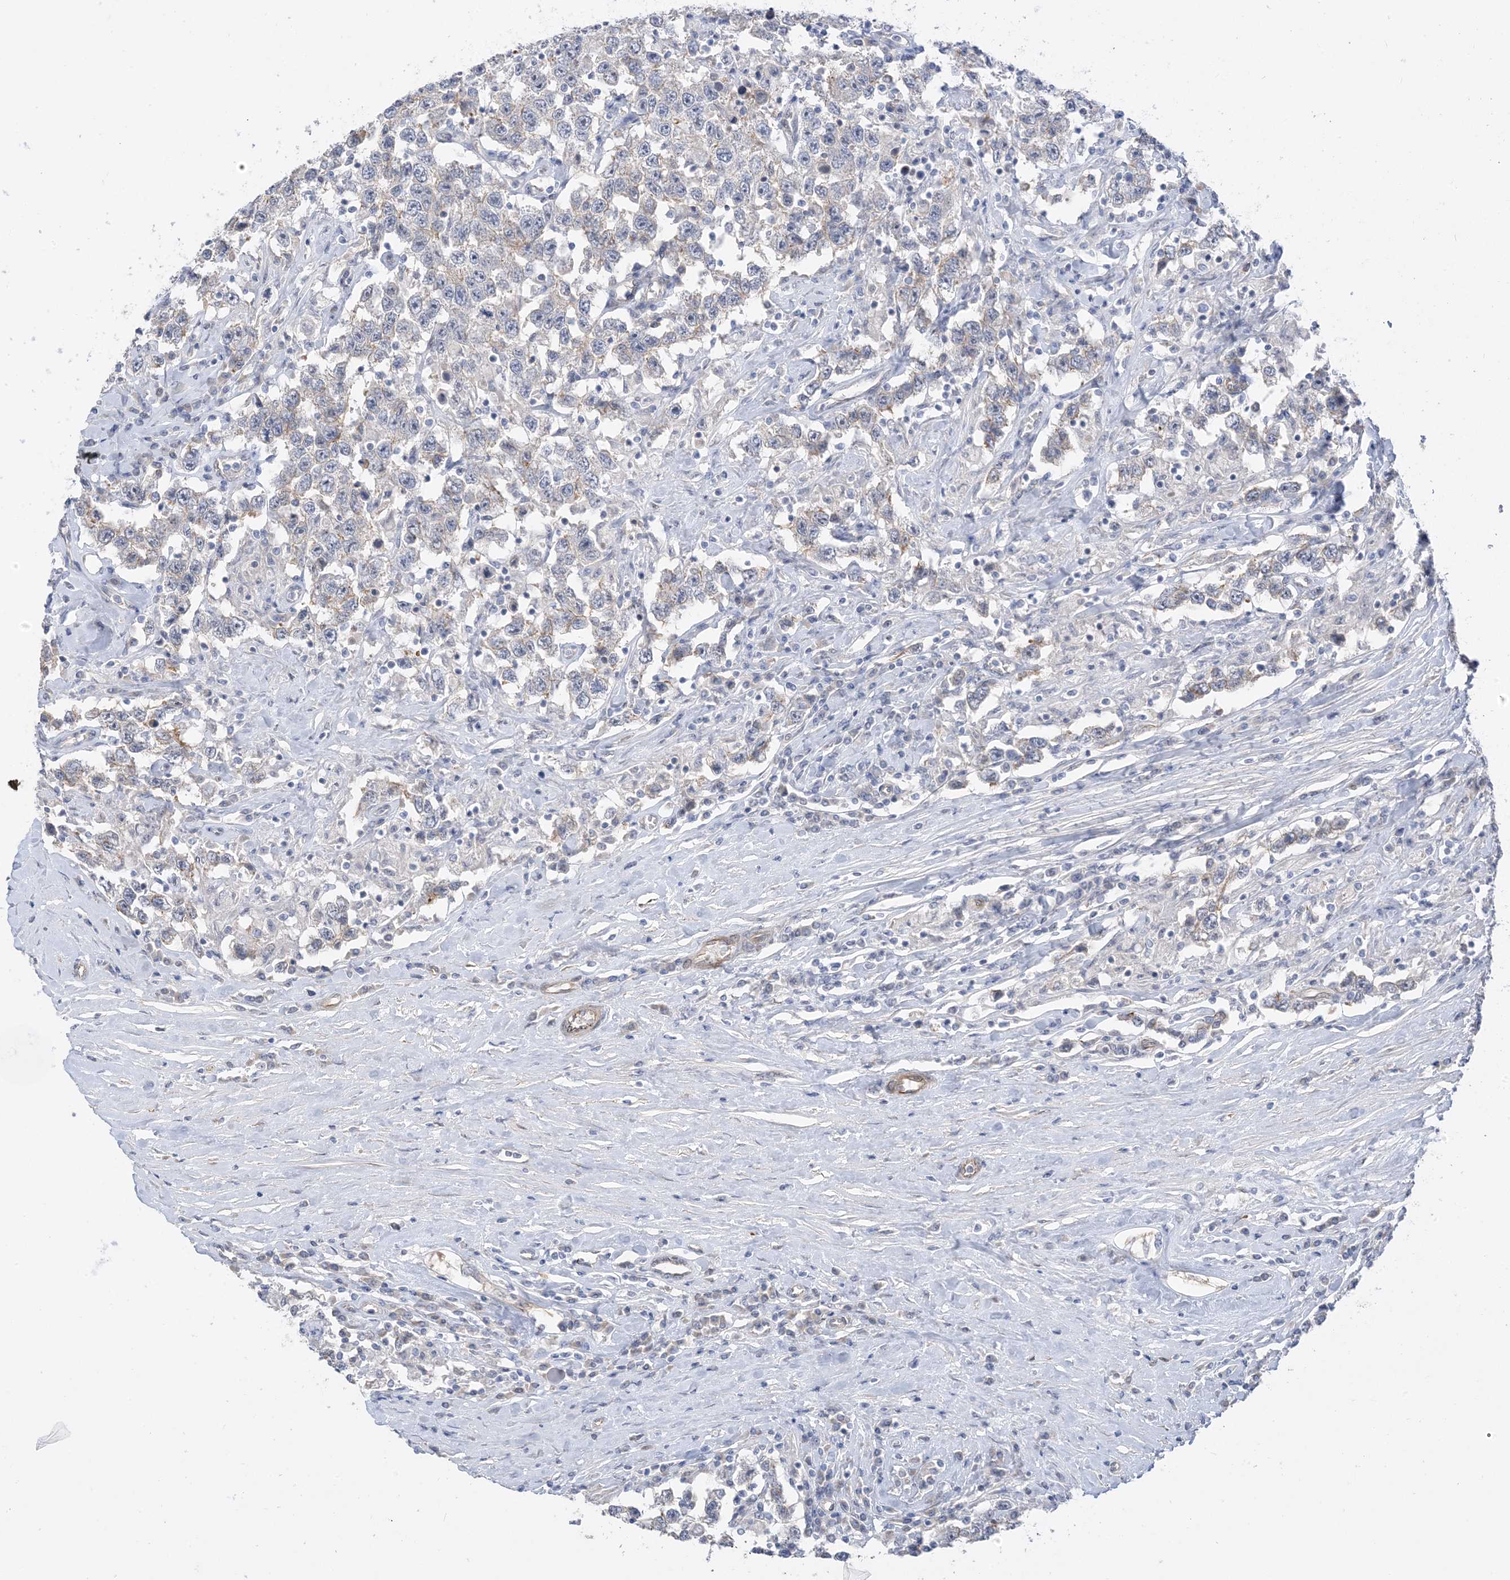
{"staining": {"intensity": "negative", "quantity": "none", "location": "none"}, "tissue": "testis cancer", "cell_type": "Tumor cells", "image_type": "cancer", "snomed": [{"axis": "morphology", "description": "Seminoma, NOS"}, {"axis": "topography", "description": "Testis"}], "caption": "The photomicrograph demonstrates no significant expression in tumor cells of testis seminoma.", "gene": "IL36B", "patient": {"sex": "male", "age": 41}}